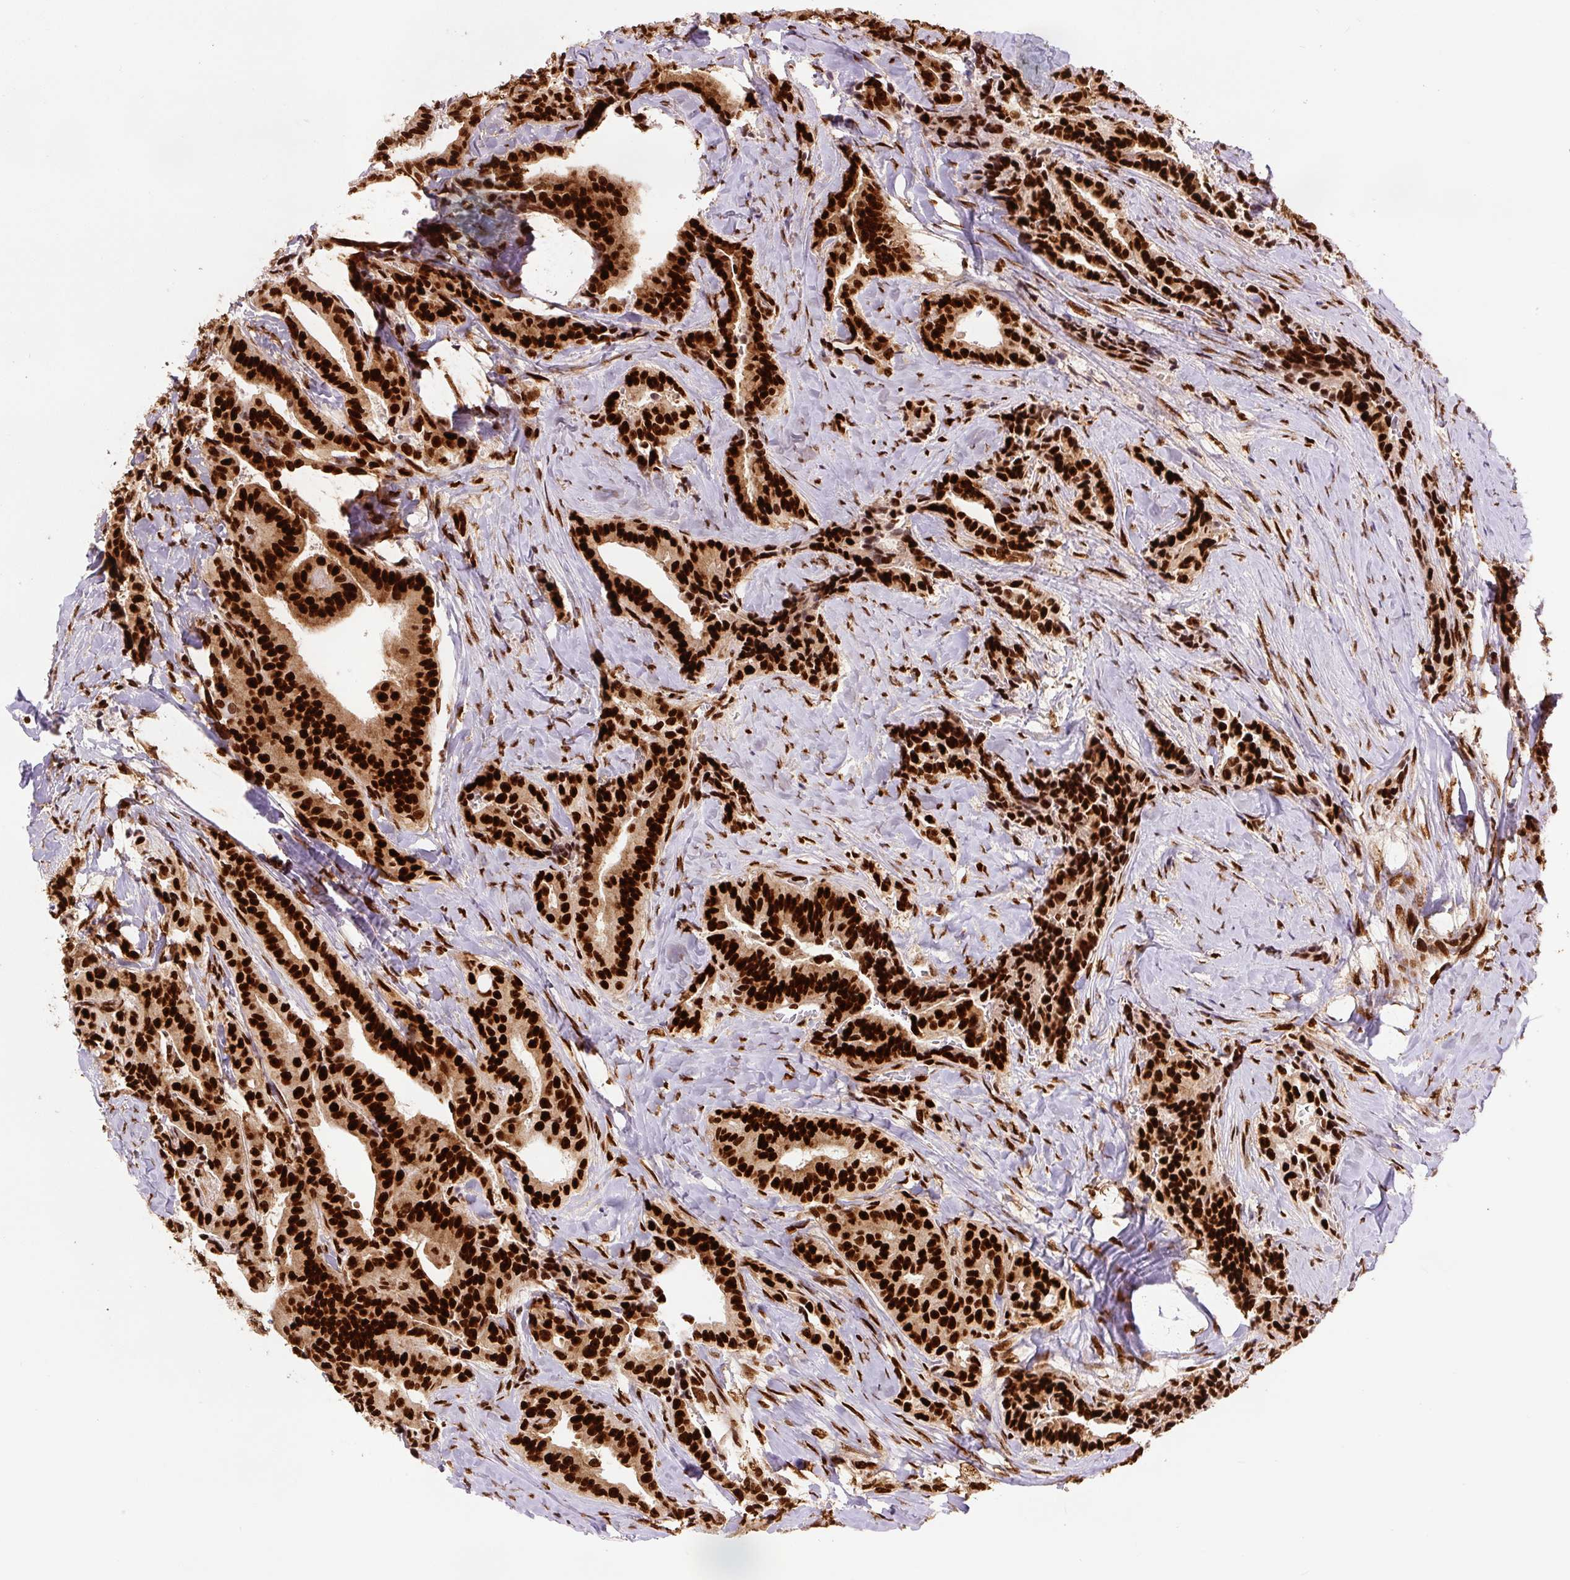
{"staining": {"intensity": "strong", "quantity": ">75%", "location": "nuclear"}, "tissue": "thyroid cancer", "cell_type": "Tumor cells", "image_type": "cancer", "snomed": [{"axis": "morphology", "description": "Papillary adenocarcinoma, NOS"}, {"axis": "topography", "description": "Thyroid gland"}], "caption": "Immunohistochemistry (IHC) of human thyroid papillary adenocarcinoma exhibits high levels of strong nuclear staining in approximately >75% of tumor cells.", "gene": "FUS", "patient": {"sex": "male", "age": 61}}